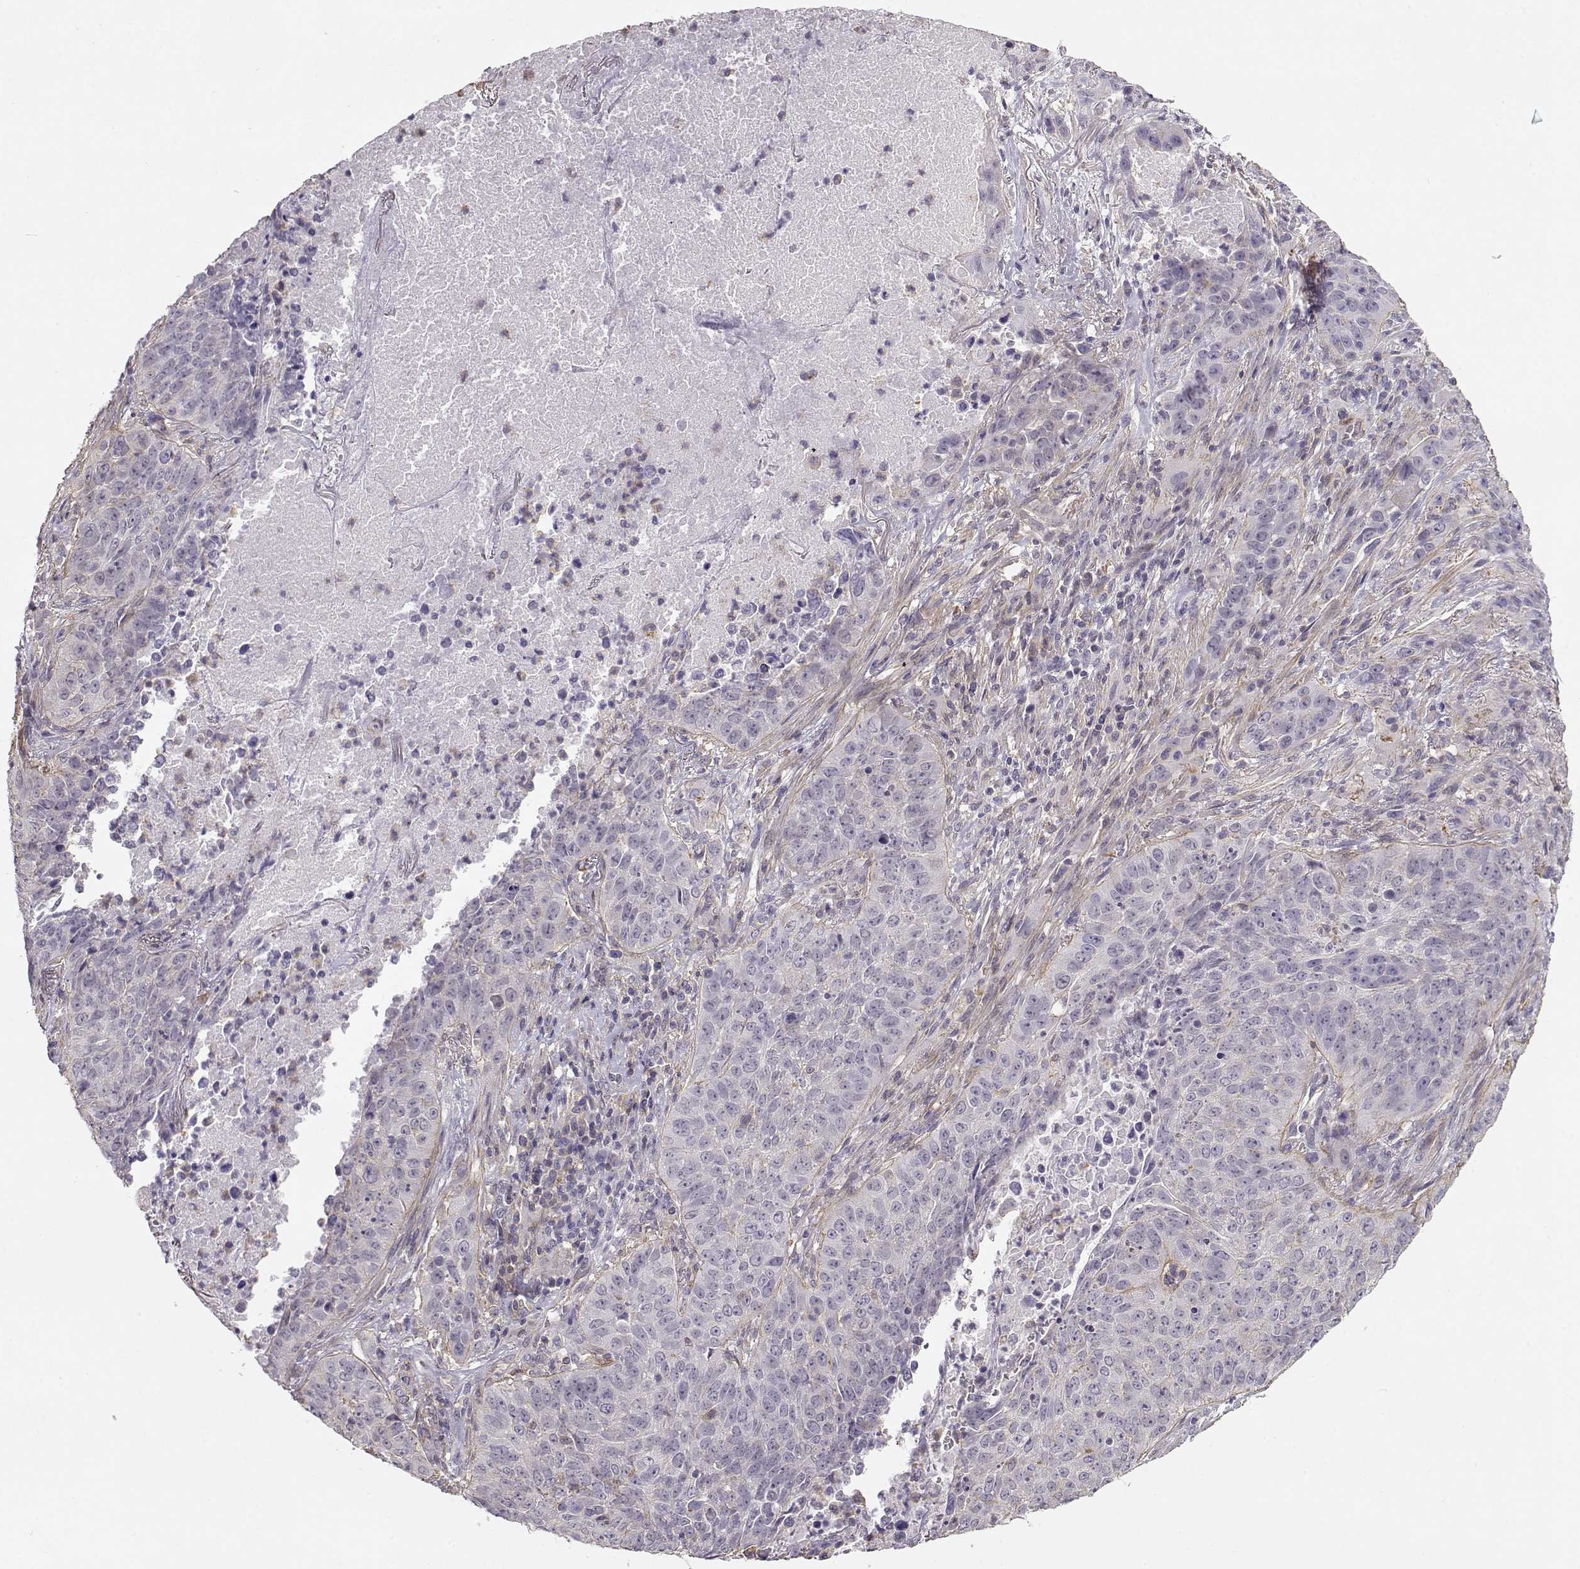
{"staining": {"intensity": "negative", "quantity": "none", "location": "none"}, "tissue": "lung cancer", "cell_type": "Tumor cells", "image_type": "cancer", "snomed": [{"axis": "morphology", "description": "Normal tissue, NOS"}, {"axis": "morphology", "description": "Squamous cell carcinoma, NOS"}, {"axis": "topography", "description": "Bronchus"}, {"axis": "topography", "description": "Lung"}], "caption": "DAB (3,3'-diaminobenzidine) immunohistochemical staining of human lung cancer exhibits no significant staining in tumor cells. Nuclei are stained in blue.", "gene": "DAPL1", "patient": {"sex": "male", "age": 64}}